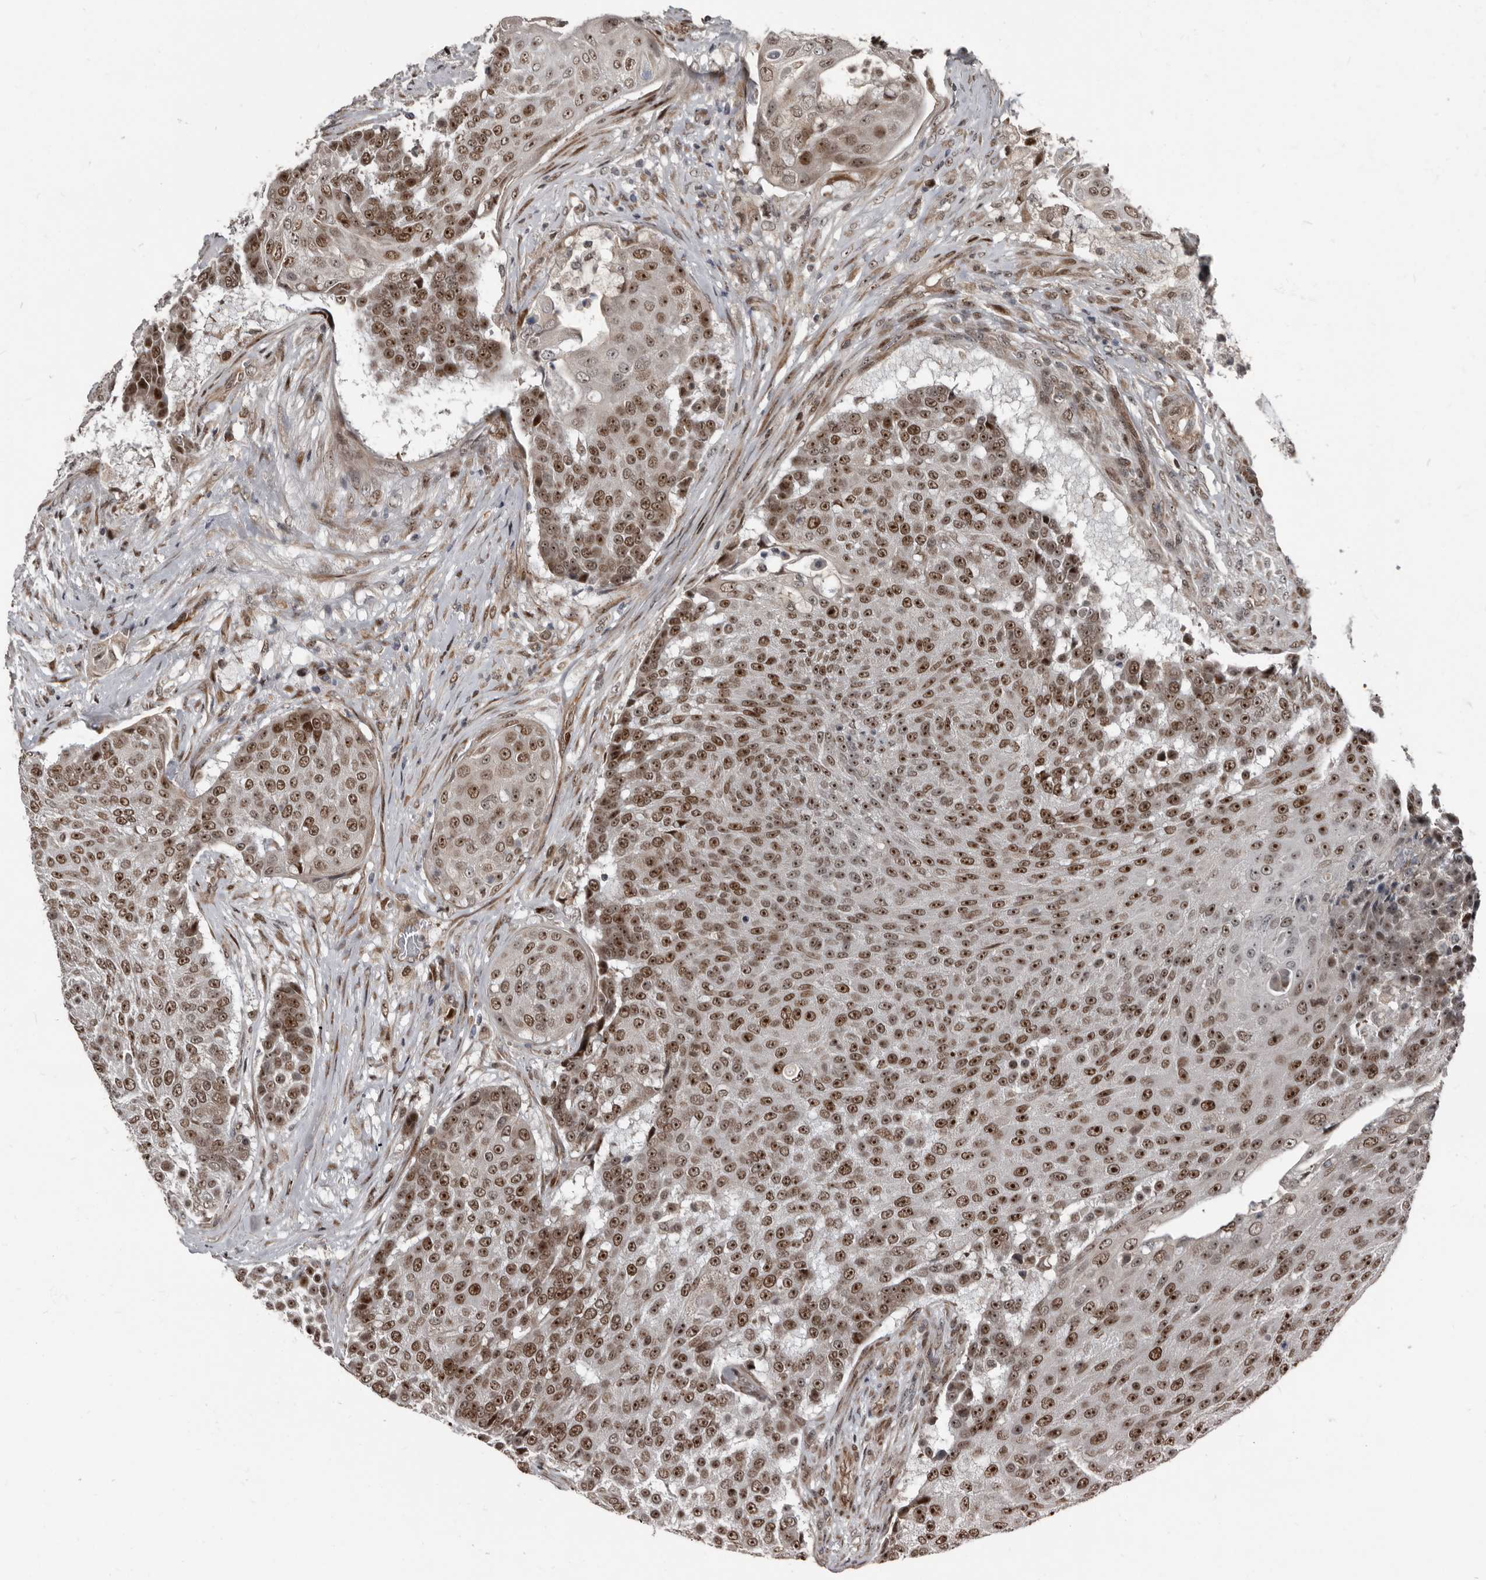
{"staining": {"intensity": "moderate", "quantity": ">75%", "location": "nuclear"}, "tissue": "urothelial cancer", "cell_type": "Tumor cells", "image_type": "cancer", "snomed": [{"axis": "morphology", "description": "Urothelial carcinoma, High grade"}, {"axis": "topography", "description": "Urinary bladder"}], "caption": "Immunohistochemical staining of human high-grade urothelial carcinoma displays moderate nuclear protein expression in approximately >75% of tumor cells.", "gene": "CHD1L", "patient": {"sex": "female", "age": 63}}